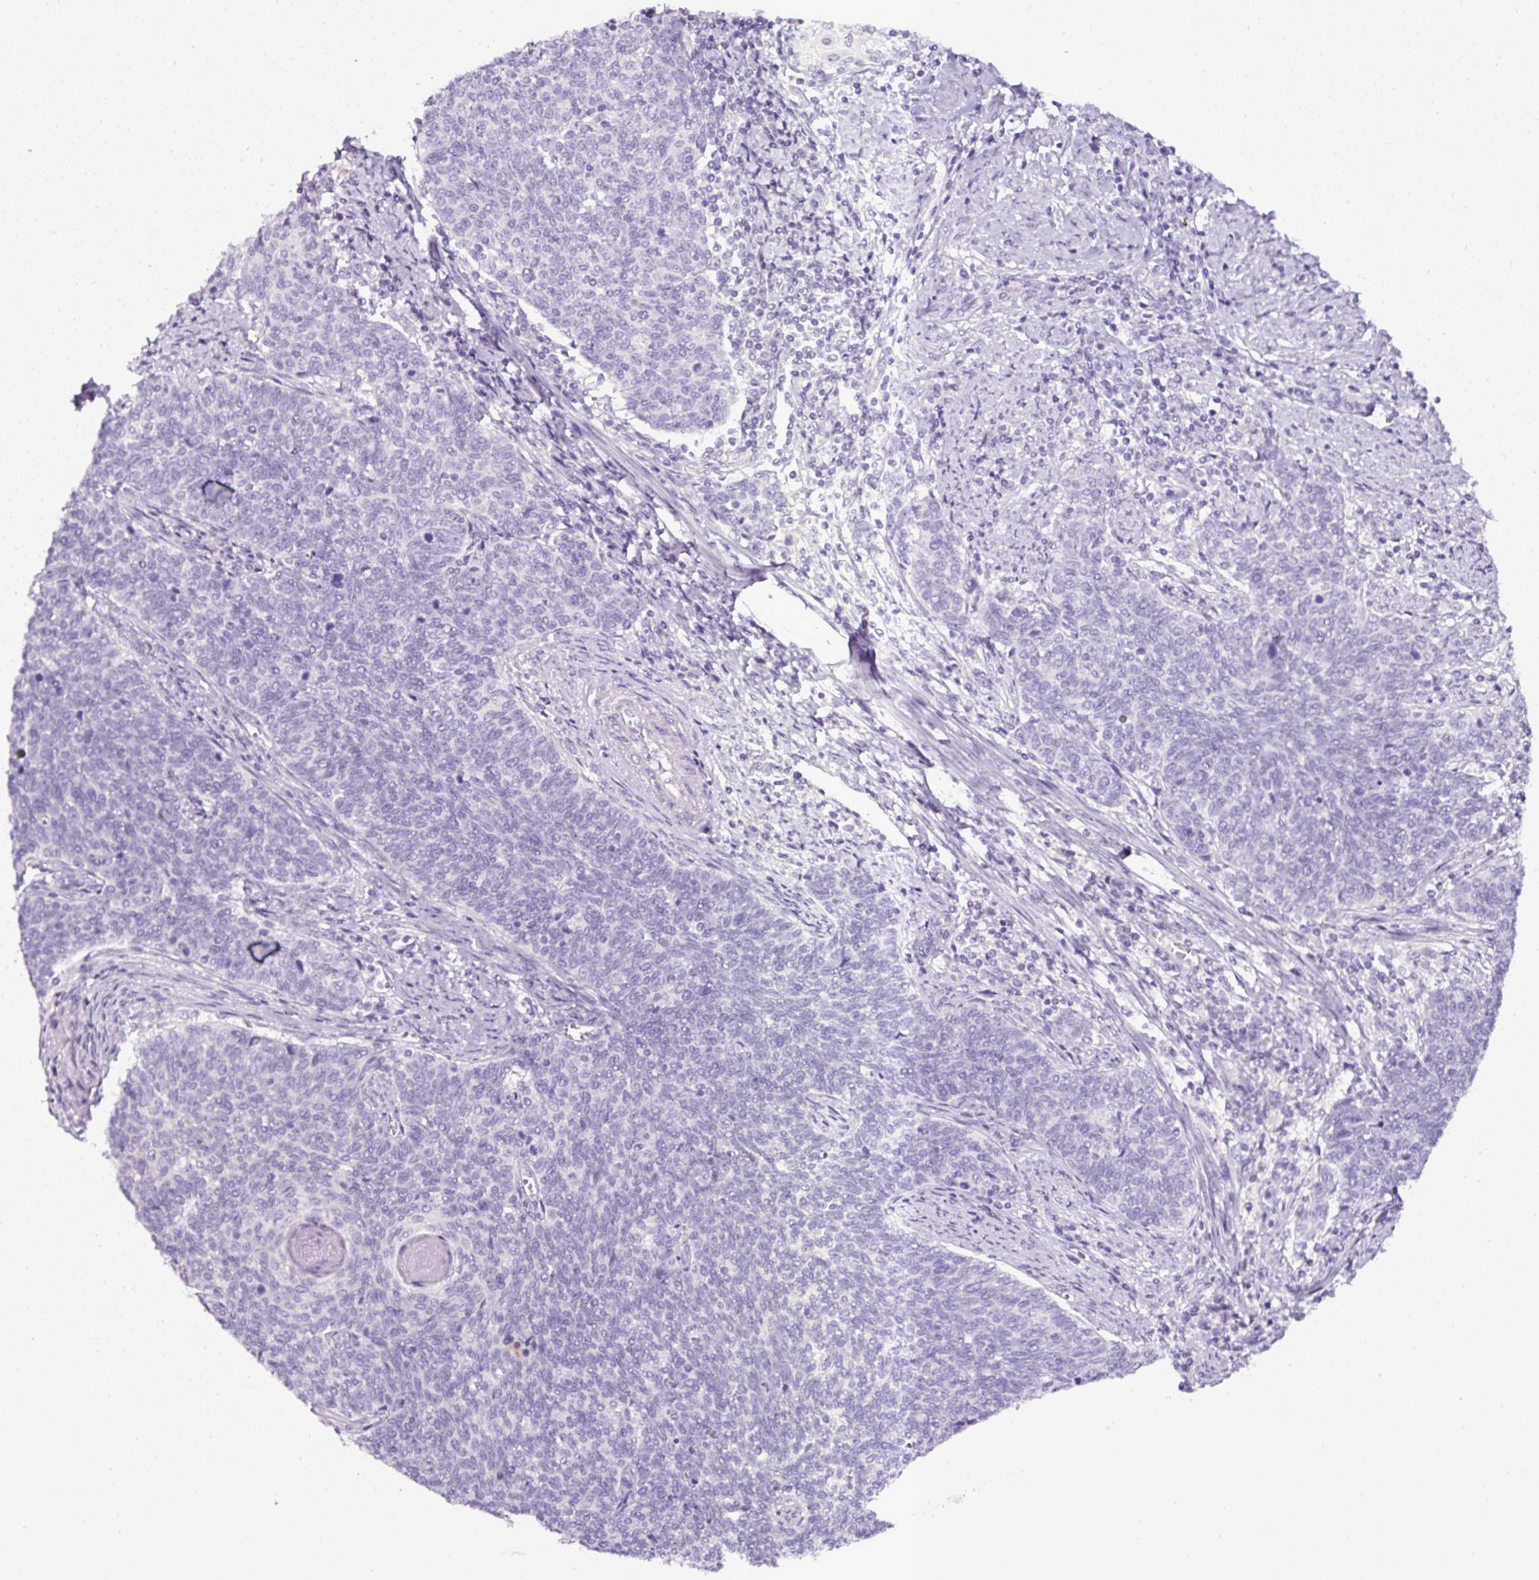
{"staining": {"intensity": "negative", "quantity": "none", "location": "none"}, "tissue": "cervical cancer", "cell_type": "Tumor cells", "image_type": "cancer", "snomed": [{"axis": "morphology", "description": "Squamous cell carcinoma, NOS"}, {"axis": "topography", "description": "Cervix"}], "caption": "DAB immunohistochemical staining of squamous cell carcinoma (cervical) demonstrates no significant staining in tumor cells. (DAB immunohistochemistry (IHC), high magnification).", "gene": "OR14A2", "patient": {"sex": "female", "age": 39}}